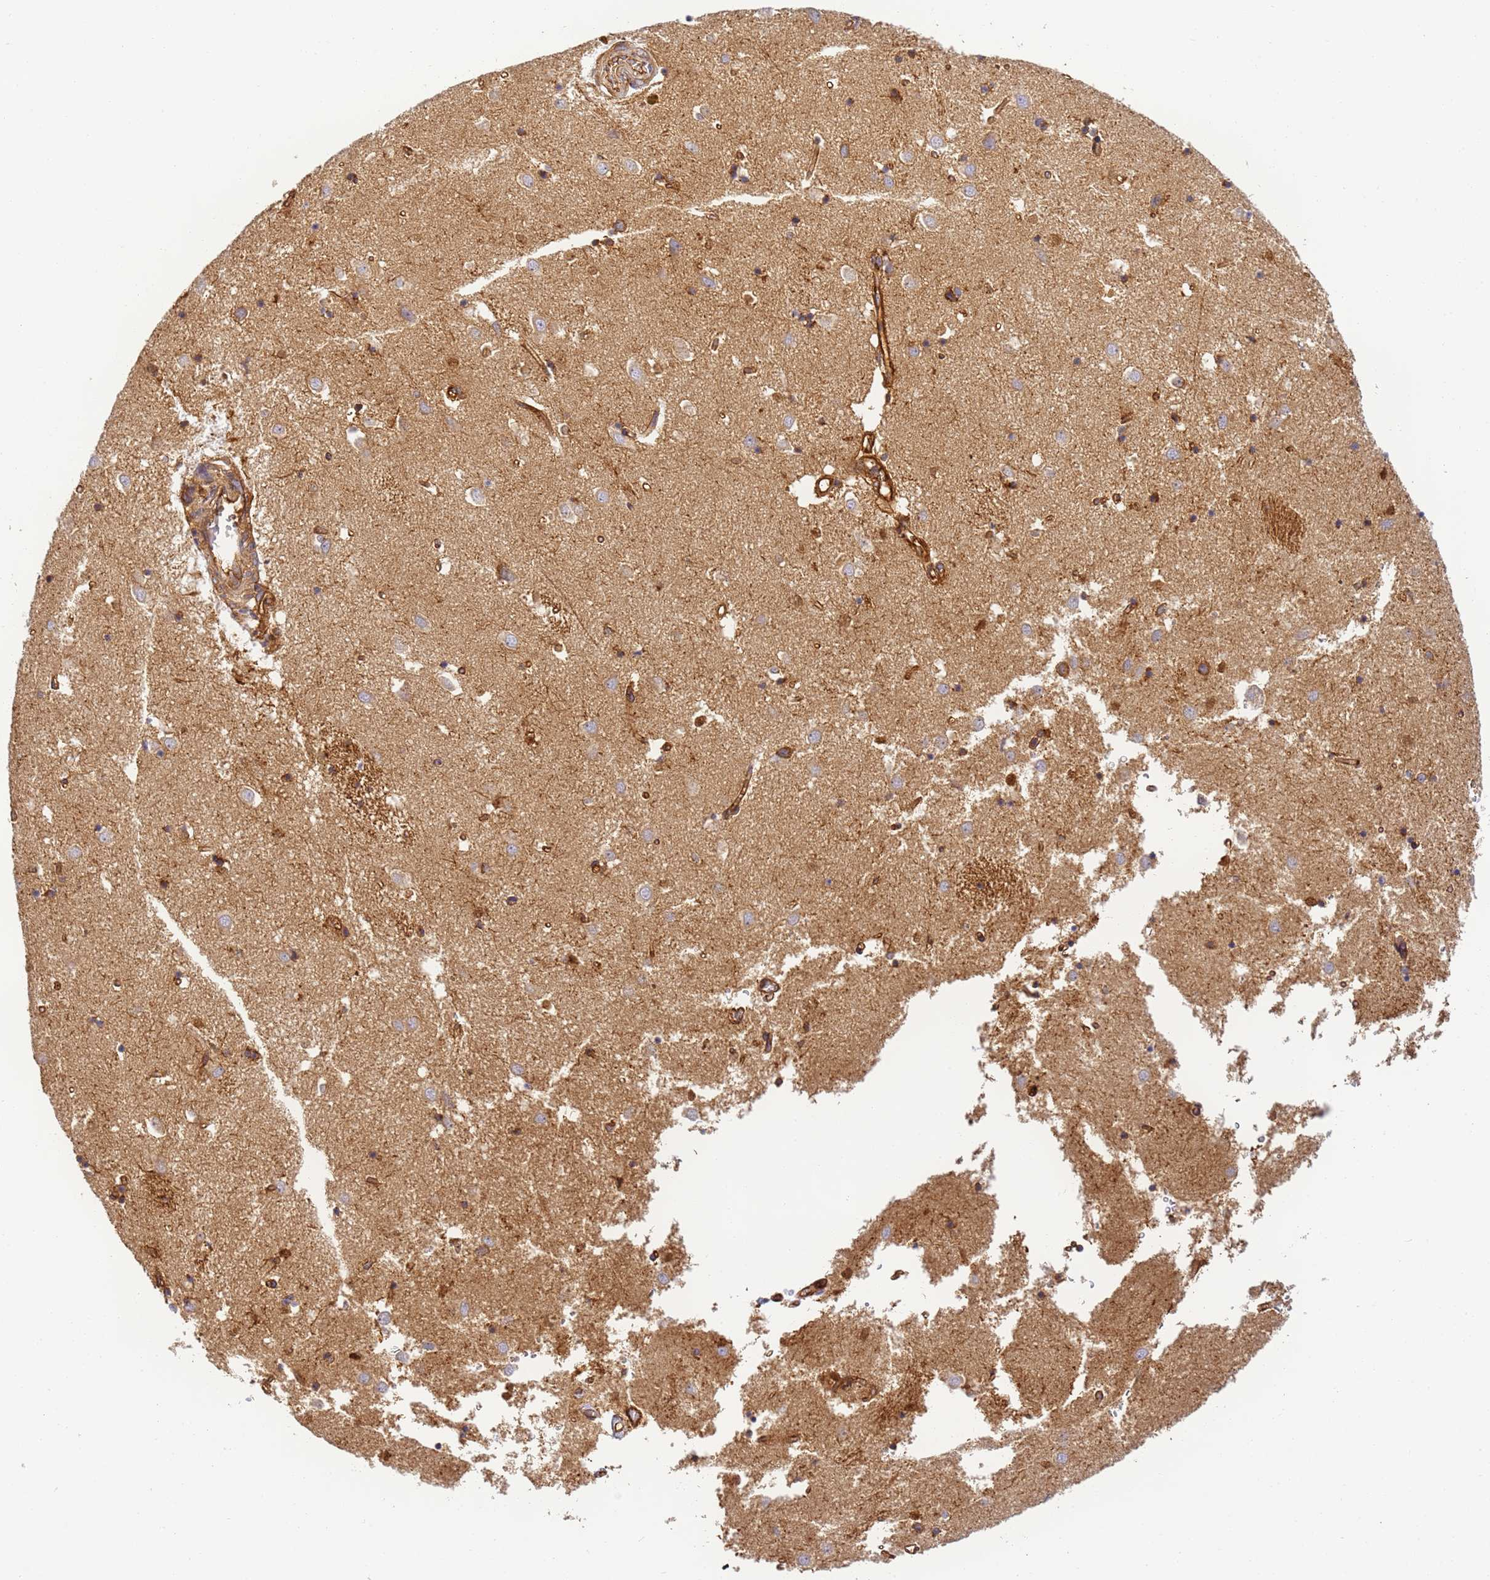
{"staining": {"intensity": "moderate", "quantity": "25%-75%", "location": "cytoplasmic/membranous"}, "tissue": "caudate", "cell_type": "Glial cells", "image_type": "normal", "snomed": [{"axis": "morphology", "description": "Normal tissue, NOS"}, {"axis": "topography", "description": "Lateral ventricle wall"}], "caption": "Protein expression by IHC demonstrates moderate cytoplasmic/membranous staining in about 25%-75% of glial cells in unremarkable caudate.", "gene": "DYNC1I2", "patient": {"sex": "male", "age": 70}}